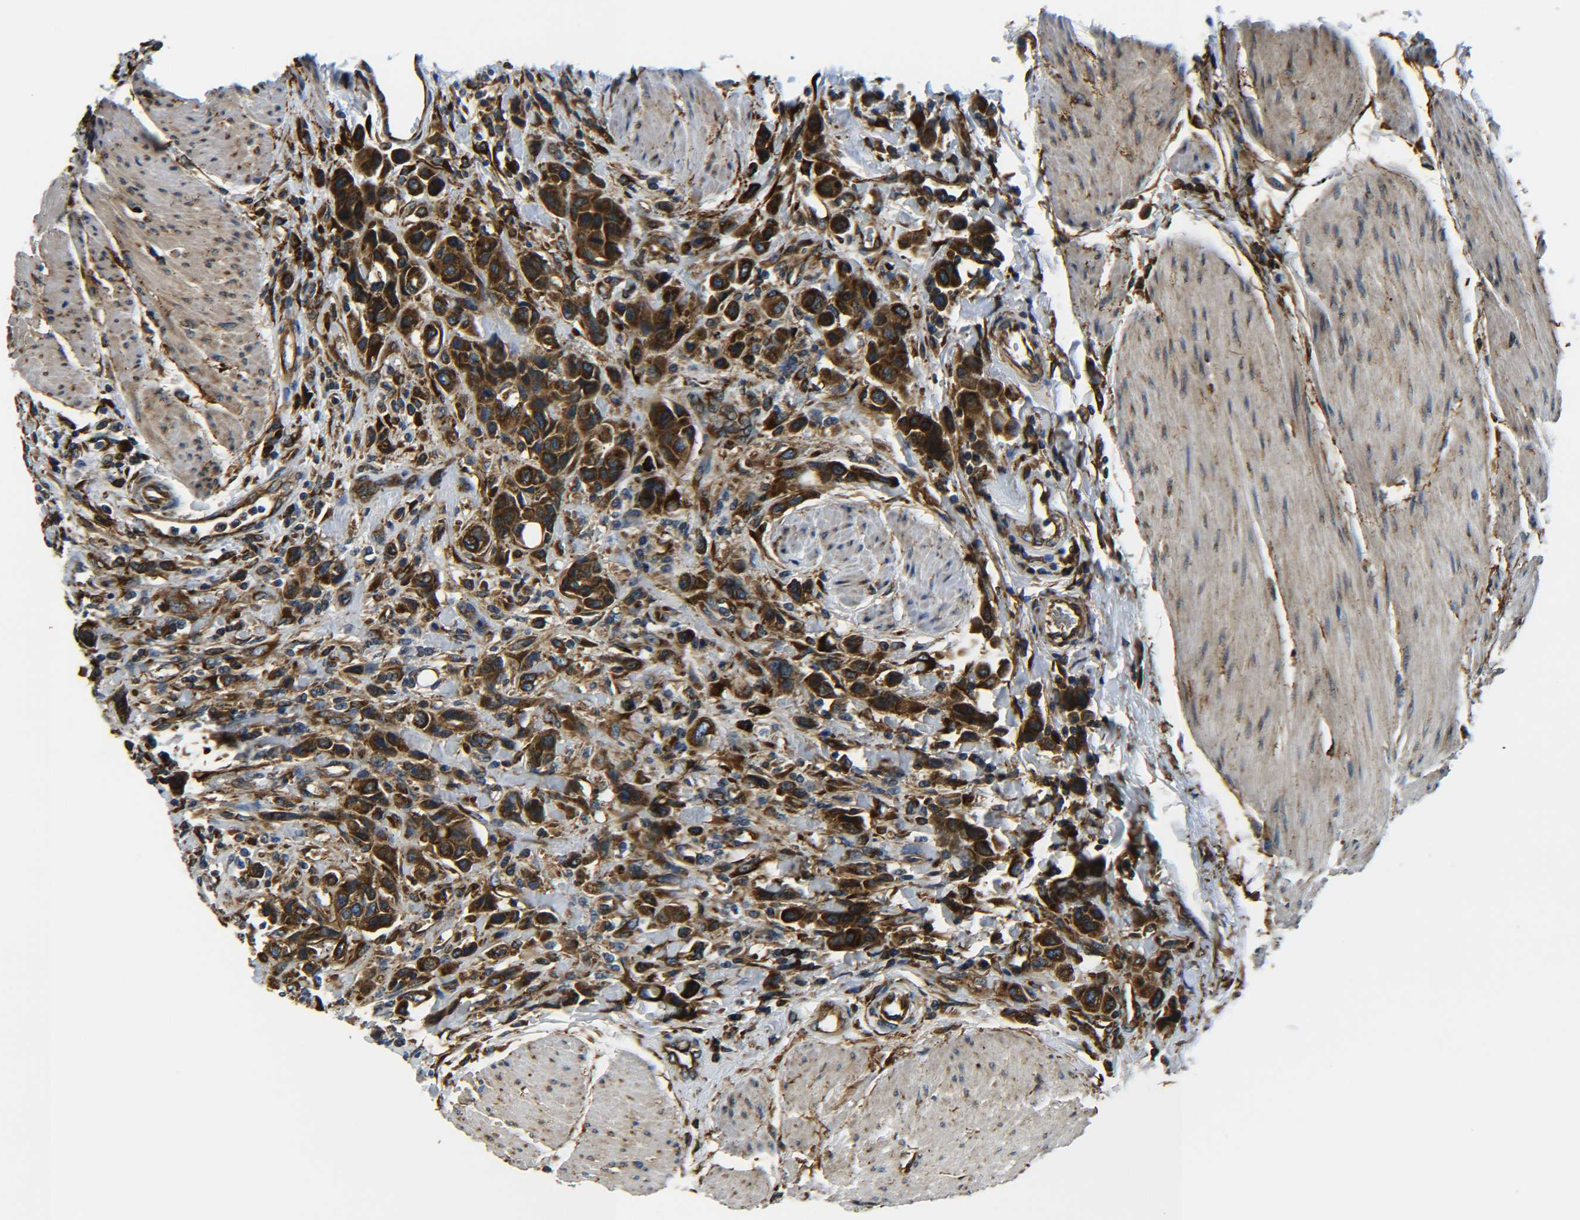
{"staining": {"intensity": "strong", "quantity": ">75%", "location": "cytoplasmic/membranous"}, "tissue": "urothelial cancer", "cell_type": "Tumor cells", "image_type": "cancer", "snomed": [{"axis": "morphology", "description": "Urothelial carcinoma, High grade"}, {"axis": "topography", "description": "Urinary bladder"}], "caption": "Immunohistochemistry (IHC) of human urothelial cancer demonstrates high levels of strong cytoplasmic/membranous expression in about >75% of tumor cells.", "gene": "PREB", "patient": {"sex": "male", "age": 50}}